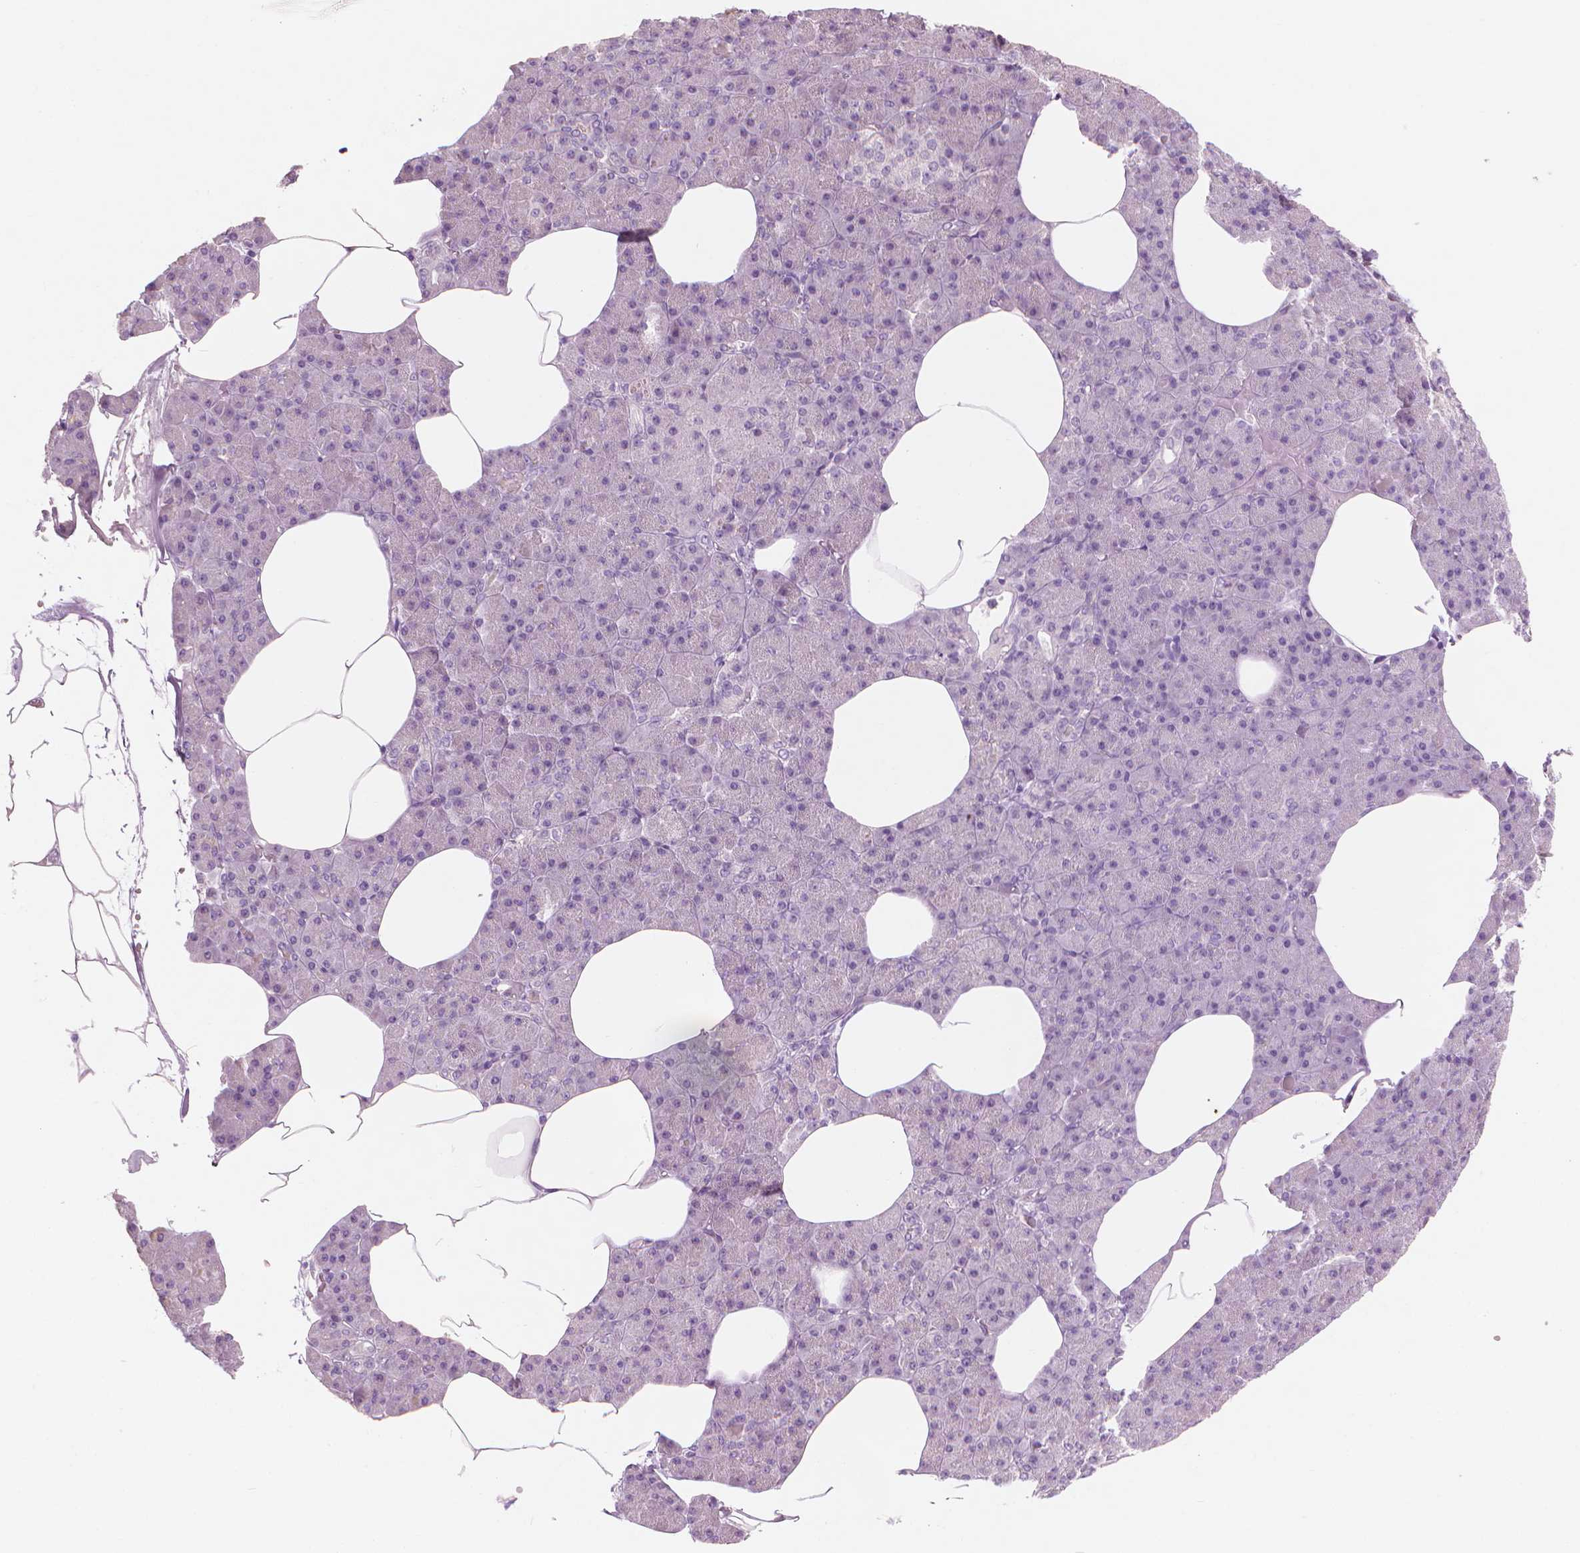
{"staining": {"intensity": "negative", "quantity": "none", "location": "none"}, "tissue": "pancreas", "cell_type": "Exocrine glandular cells", "image_type": "normal", "snomed": [{"axis": "morphology", "description": "Normal tissue, NOS"}, {"axis": "topography", "description": "Pancreas"}], "caption": "This histopathology image is of unremarkable pancreas stained with IHC to label a protein in brown with the nuclei are counter-stained blue. There is no expression in exocrine glandular cells. (Stains: DAB IHC with hematoxylin counter stain, Microscopy: brightfield microscopy at high magnification).", "gene": "CFAP126", "patient": {"sex": "female", "age": 45}}